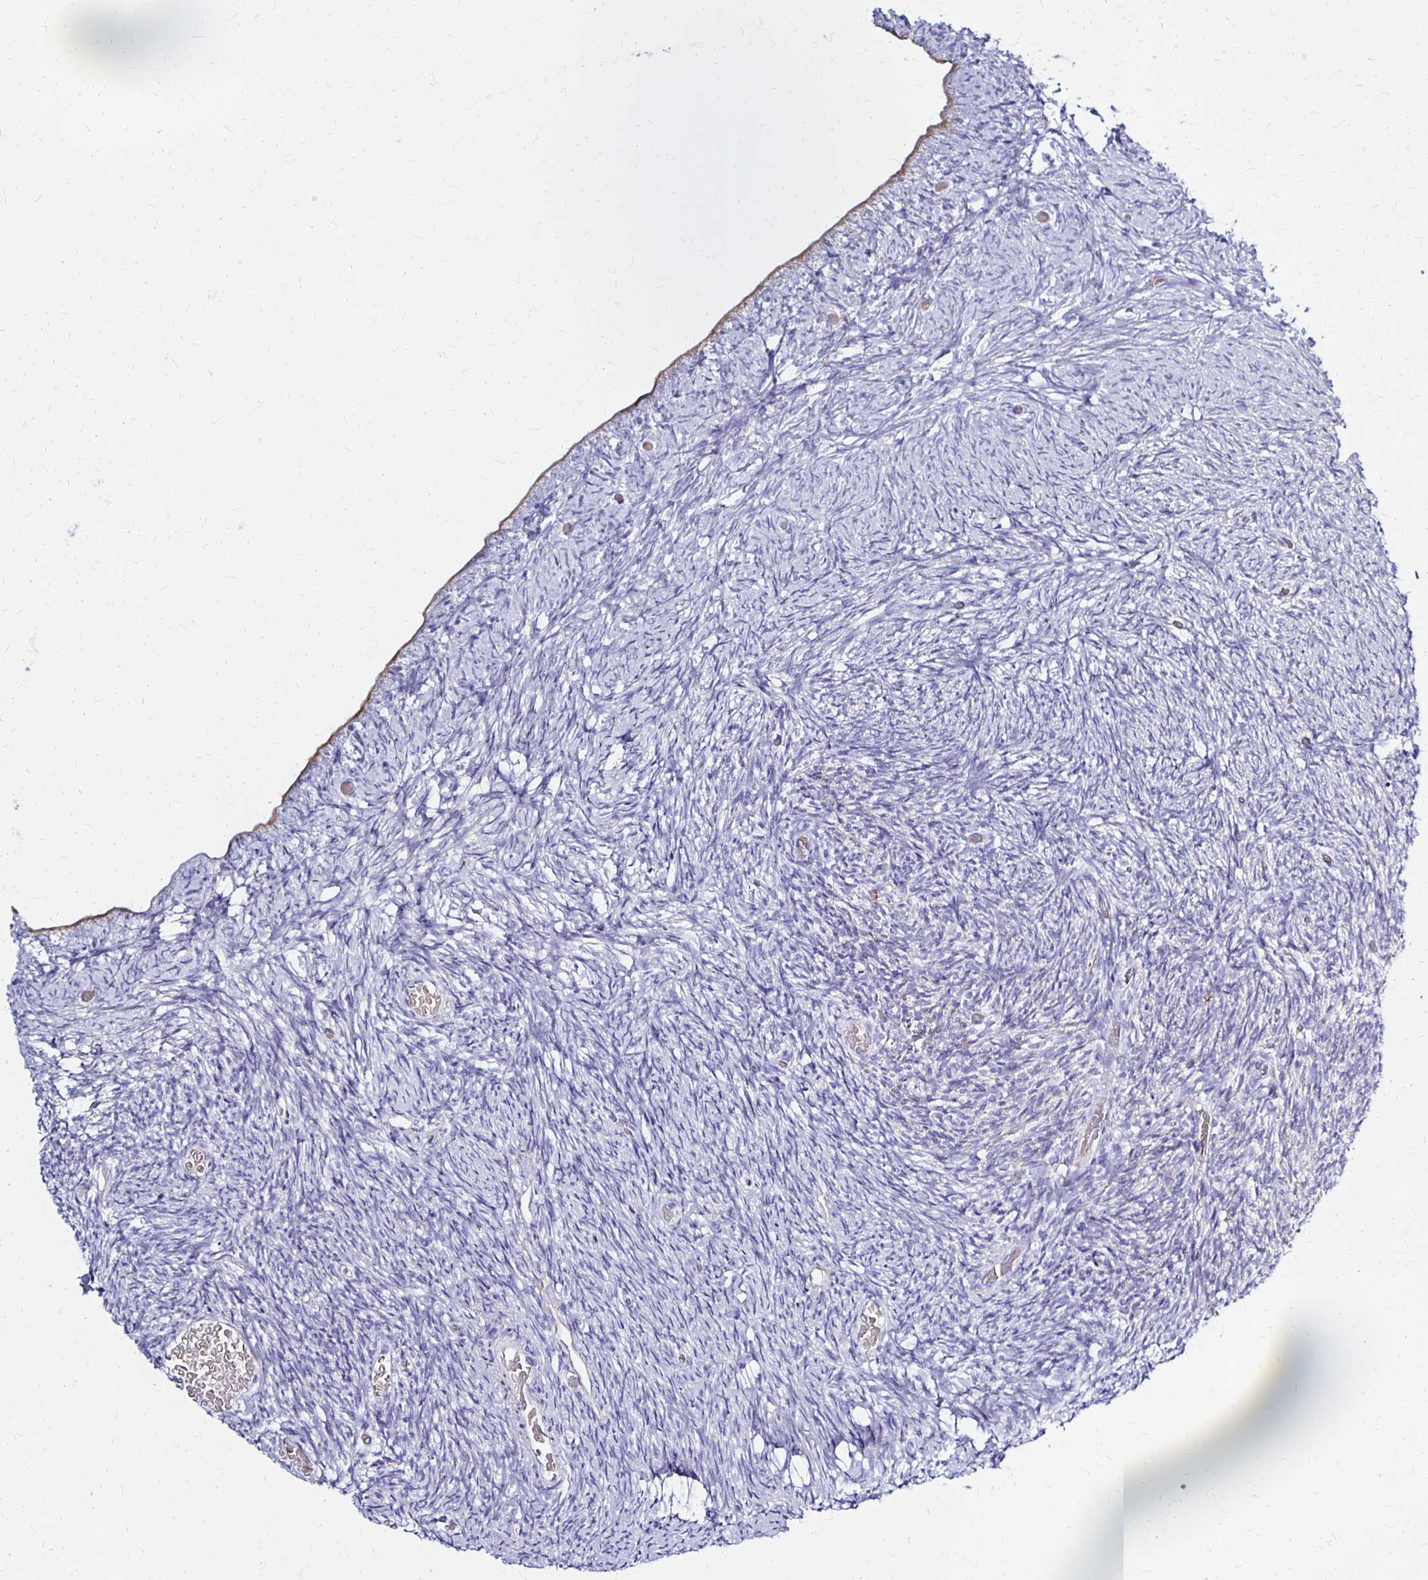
{"staining": {"intensity": "negative", "quantity": "none", "location": "none"}, "tissue": "ovary", "cell_type": "Ovarian stroma cells", "image_type": "normal", "snomed": [{"axis": "morphology", "description": "Normal tissue, NOS"}, {"axis": "topography", "description": "Ovary"}], "caption": "This is an IHC photomicrograph of benign ovary. There is no staining in ovarian stroma cells.", "gene": "FNTB", "patient": {"sex": "female", "age": 39}}